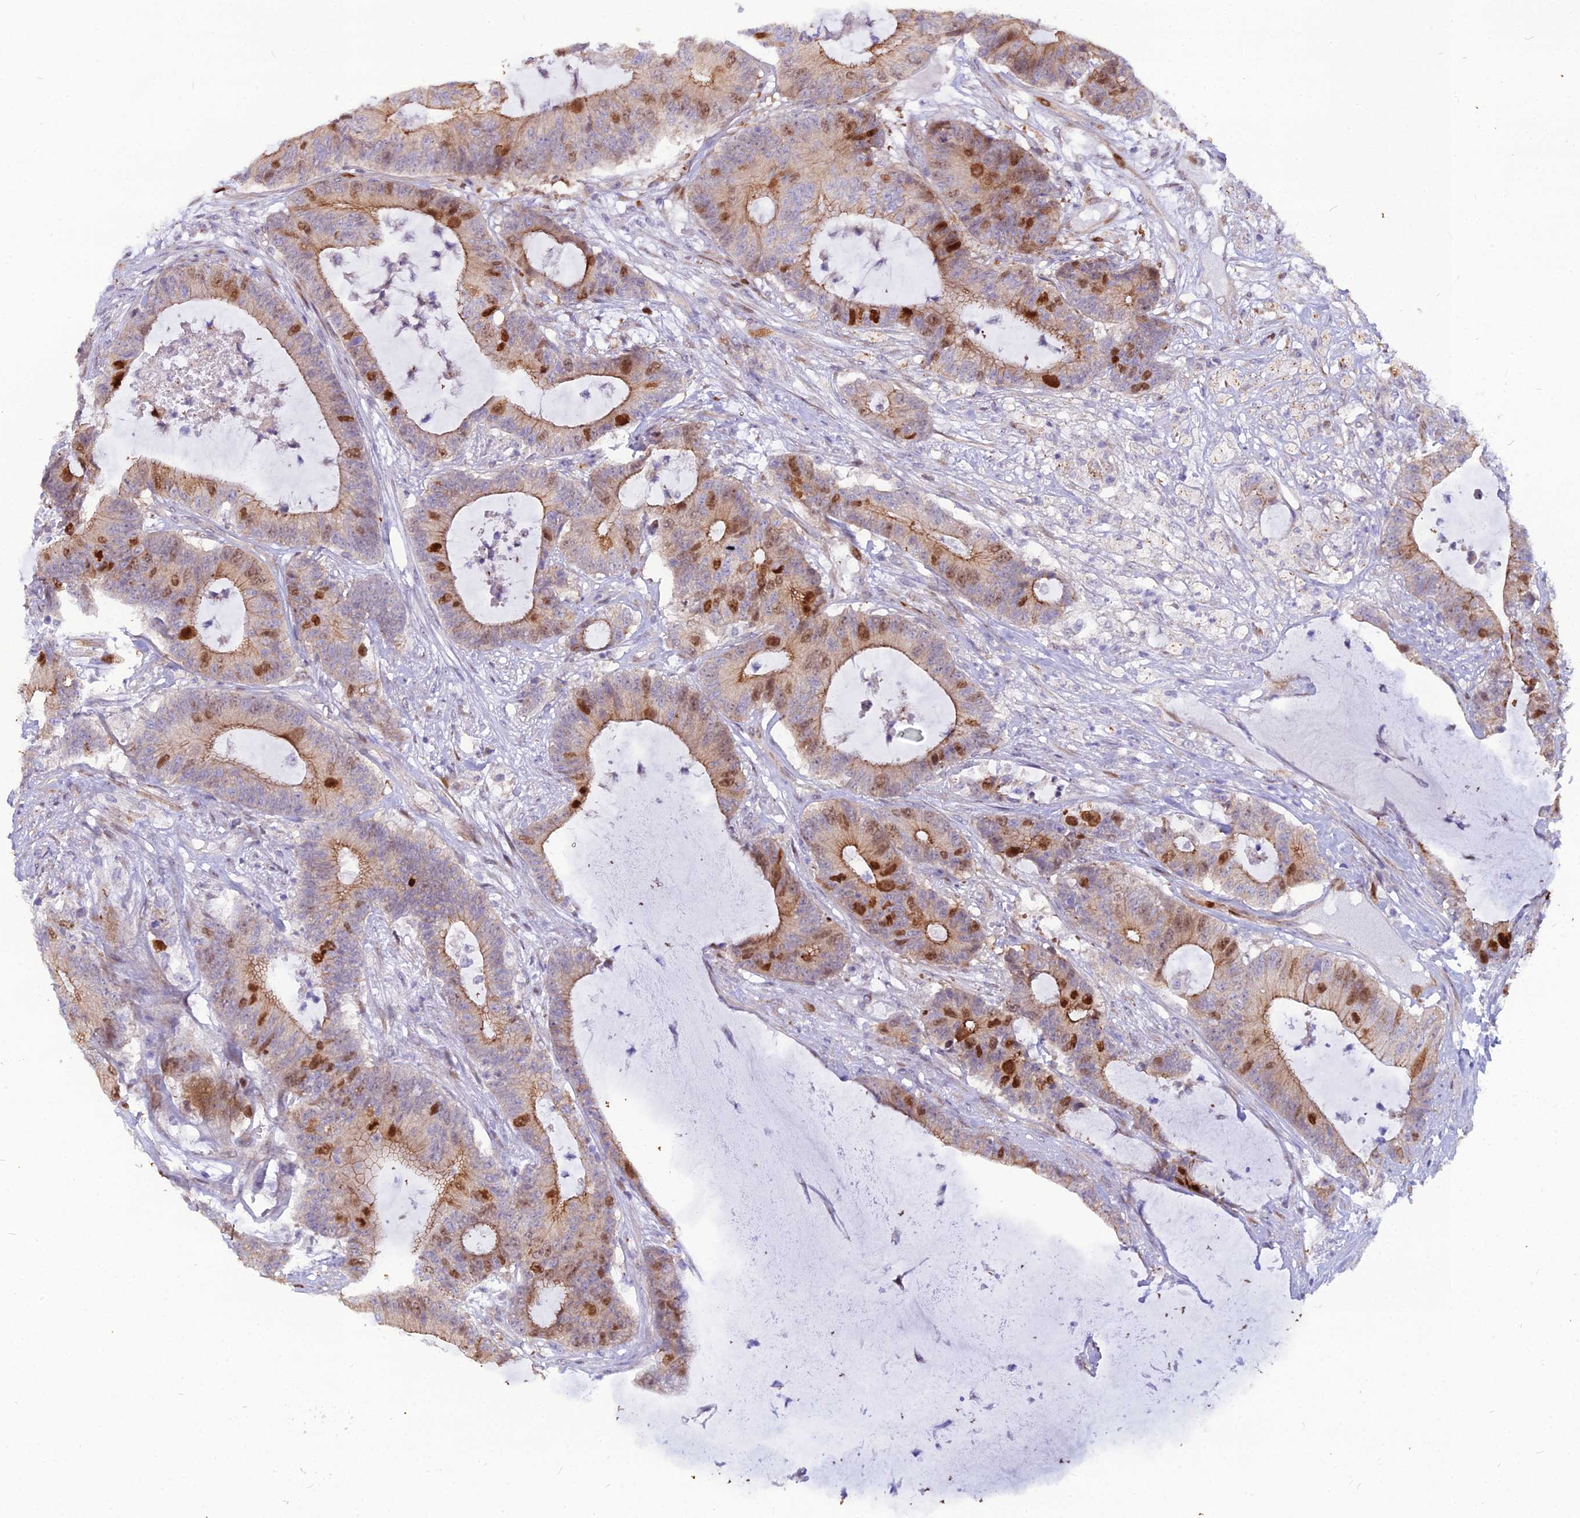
{"staining": {"intensity": "moderate", "quantity": "25%-75%", "location": "cytoplasmic/membranous,nuclear"}, "tissue": "colorectal cancer", "cell_type": "Tumor cells", "image_type": "cancer", "snomed": [{"axis": "morphology", "description": "Adenocarcinoma, NOS"}, {"axis": "topography", "description": "Colon"}], "caption": "Tumor cells display medium levels of moderate cytoplasmic/membranous and nuclear expression in about 25%-75% of cells in colorectal cancer (adenocarcinoma).", "gene": "NUSAP1", "patient": {"sex": "female", "age": 84}}